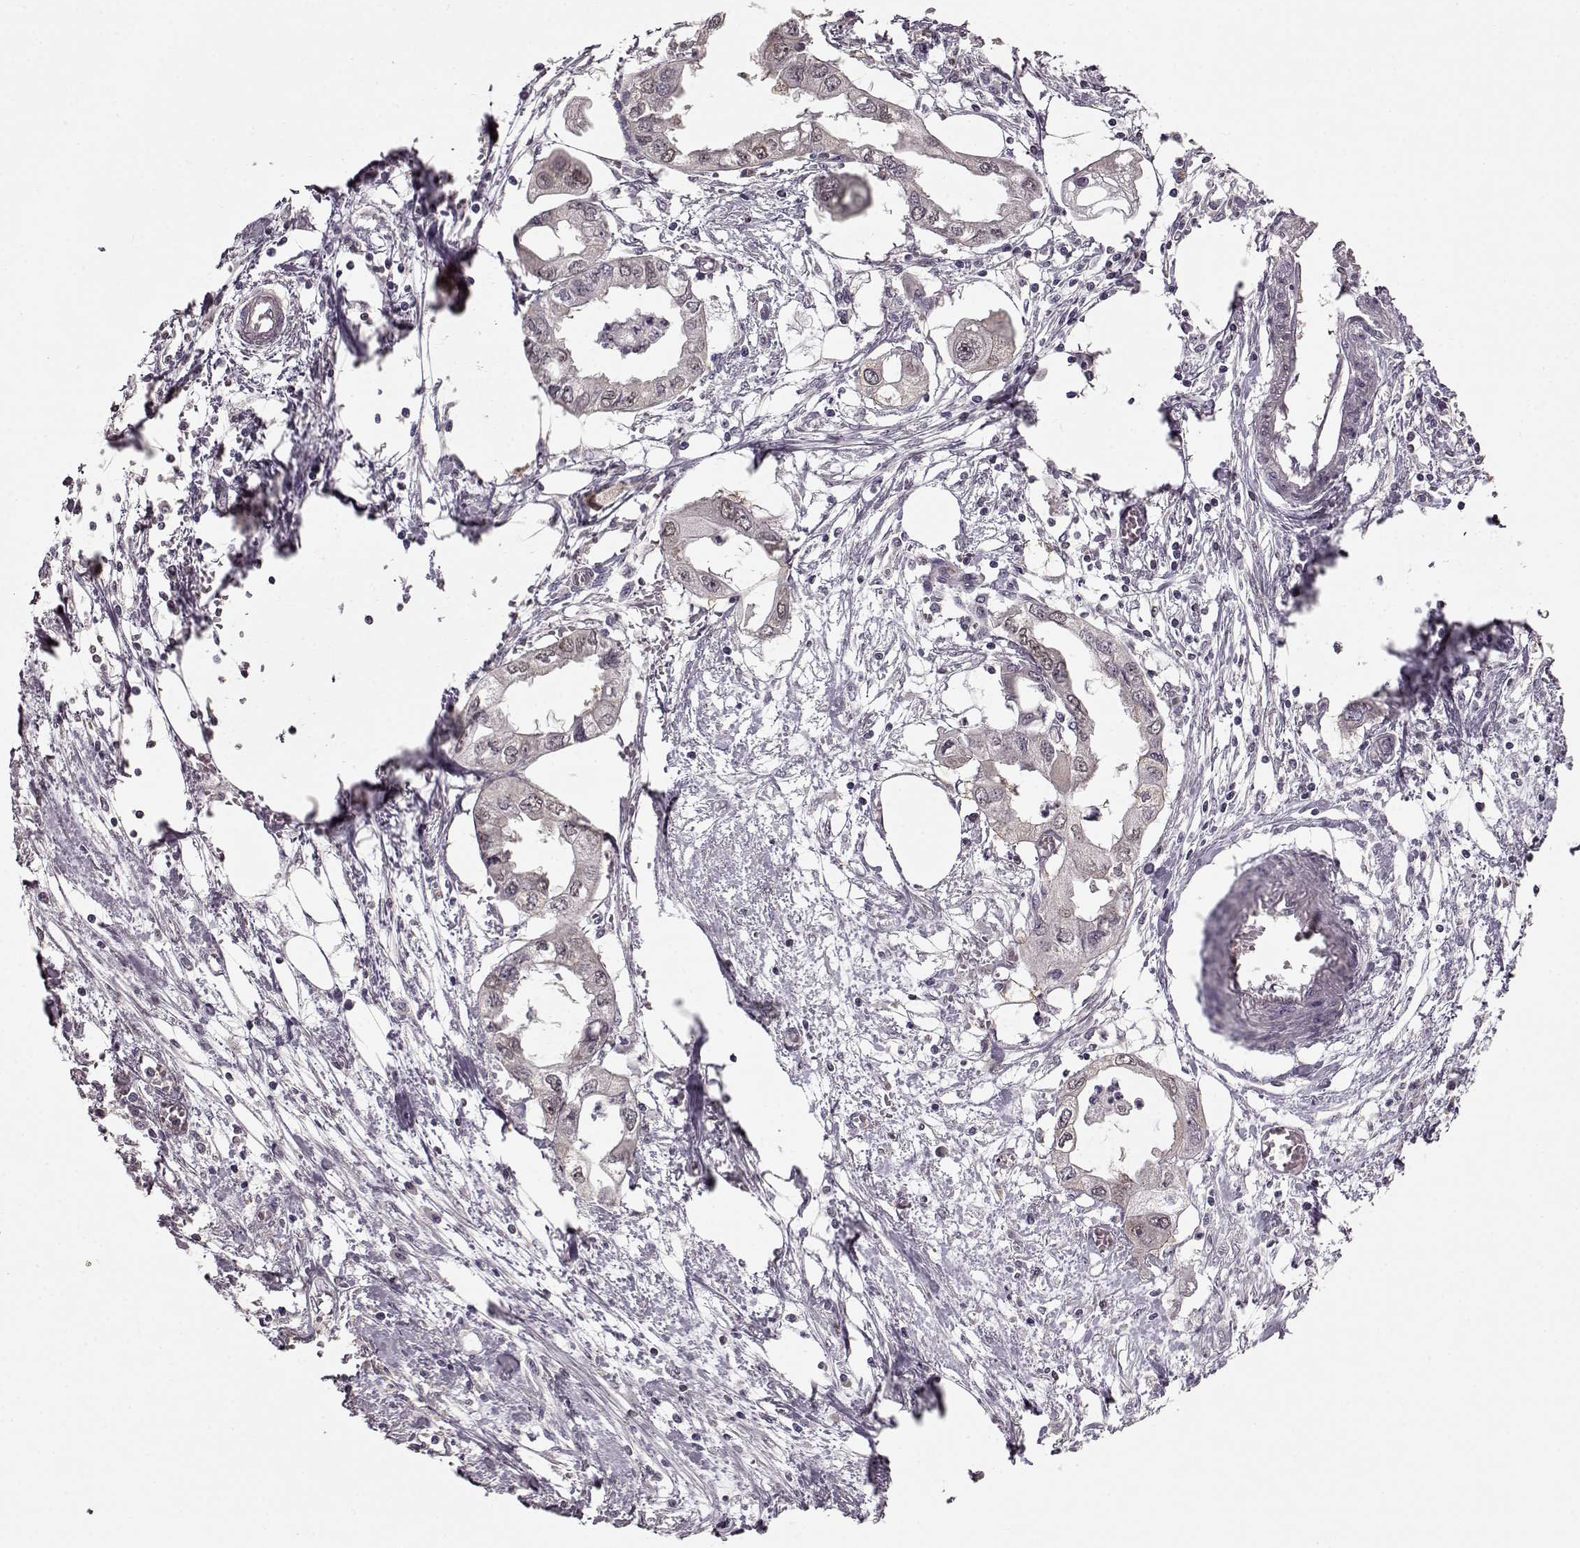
{"staining": {"intensity": "weak", "quantity": "<25%", "location": "nuclear"}, "tissue": "endometrial cancer", "cell_type": "Tumor cells", "image_type": "cancer", "snomed": [{"axis": "morphology", "description": "Adenocarcinoma, NOS"}, {"axis": "morphology", "description": "Adenocarcinoma, metastatic, NOS"}, {"axis": "topography", "description": "Adipose tissue"}, {"axis": "topography", "description": "Endometrium"}], "caption": "The micrograph shows no staining of tumor cells in metastatic adenocarcinoma (endometrial). (Stains: DAB (3,3'-diaminobenzidine) immunohistochemistry with hematoxylin counter stain, Microscopy: brightfield microscopy at high magnification).", "gene": "RP1L1", "patient": {"sex": "female", "age": 67}}